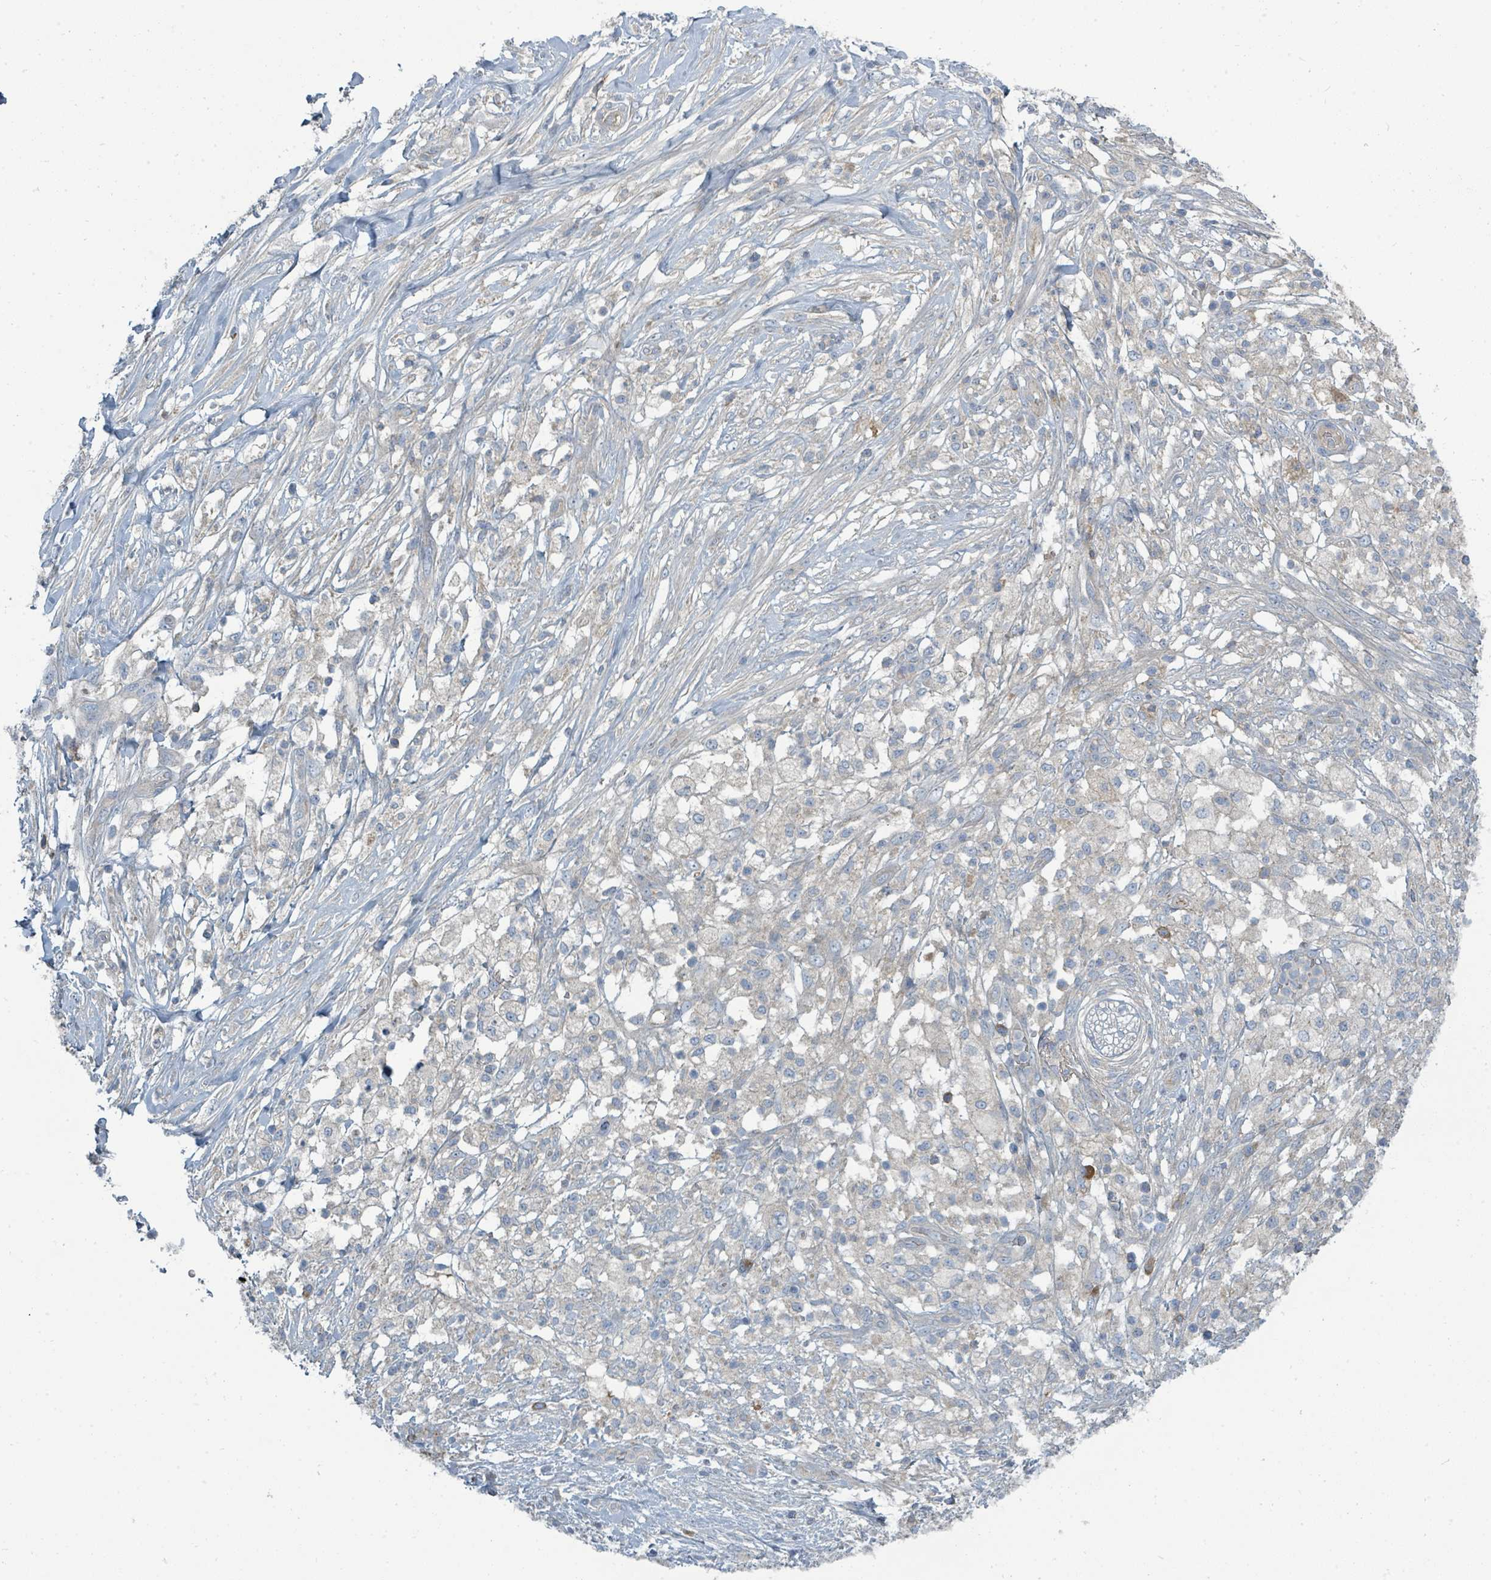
{"staining": {"intensity": "negative", "quantity": "none", "location": "none"}, "tissue": "pancreatic cancer", "cell_type": "Tumor cells", "image_type": "cancer", "snomed": [{"axis": "morphology", "description": "Adenocarcinoma, NOS"}, {"axis": "topography", "description": "Pancreas"}], "caption": "An image of adenocarcinoma (pancreatic) stained for a protein exhibits no brown staining in tumor cells. (Brightfield microscopy of DAB (3,3'-diaminobenzidine) immunohistochemistry at high magnification).", "gene": "SLC25A23", "patient": {"sex": "female", "age": 72}}